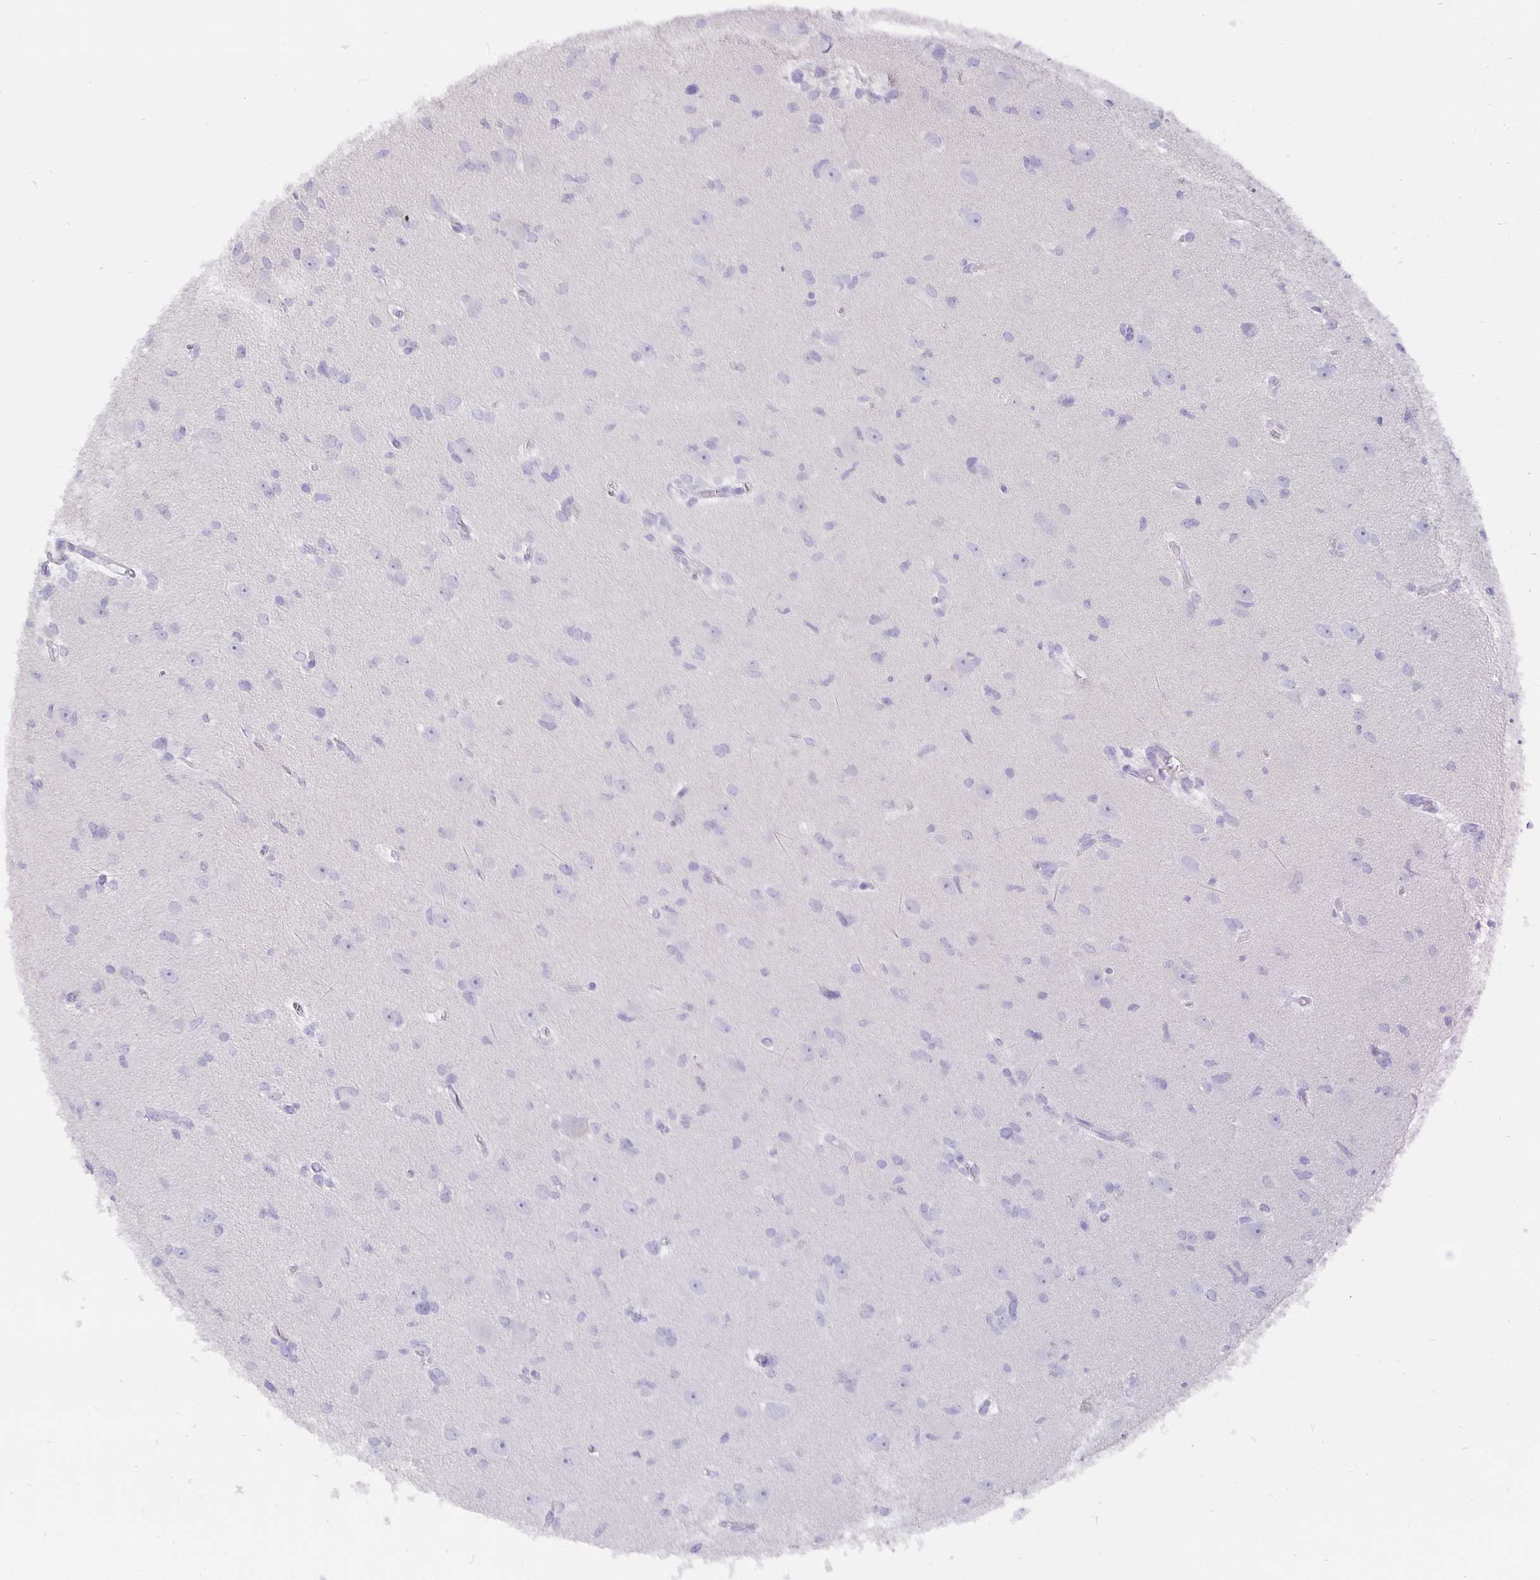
{"staining": {"intensity": "negative", "quantity": "none", "location": "none"}, "tissue": "glioma", "cell_type": "Tumor cells", "image_type": "cancer", "snomed": [{"axis": "morphology", "description": "Glioma, malignant, High grade"}, {"axis": "topography", "description": "Brain"}], "caption": "Tumor cells show no significant protein staining in malignant glioma (high-grade).", "gene": "CFAP74", "patient": {"sex": "male", "age": 23}}